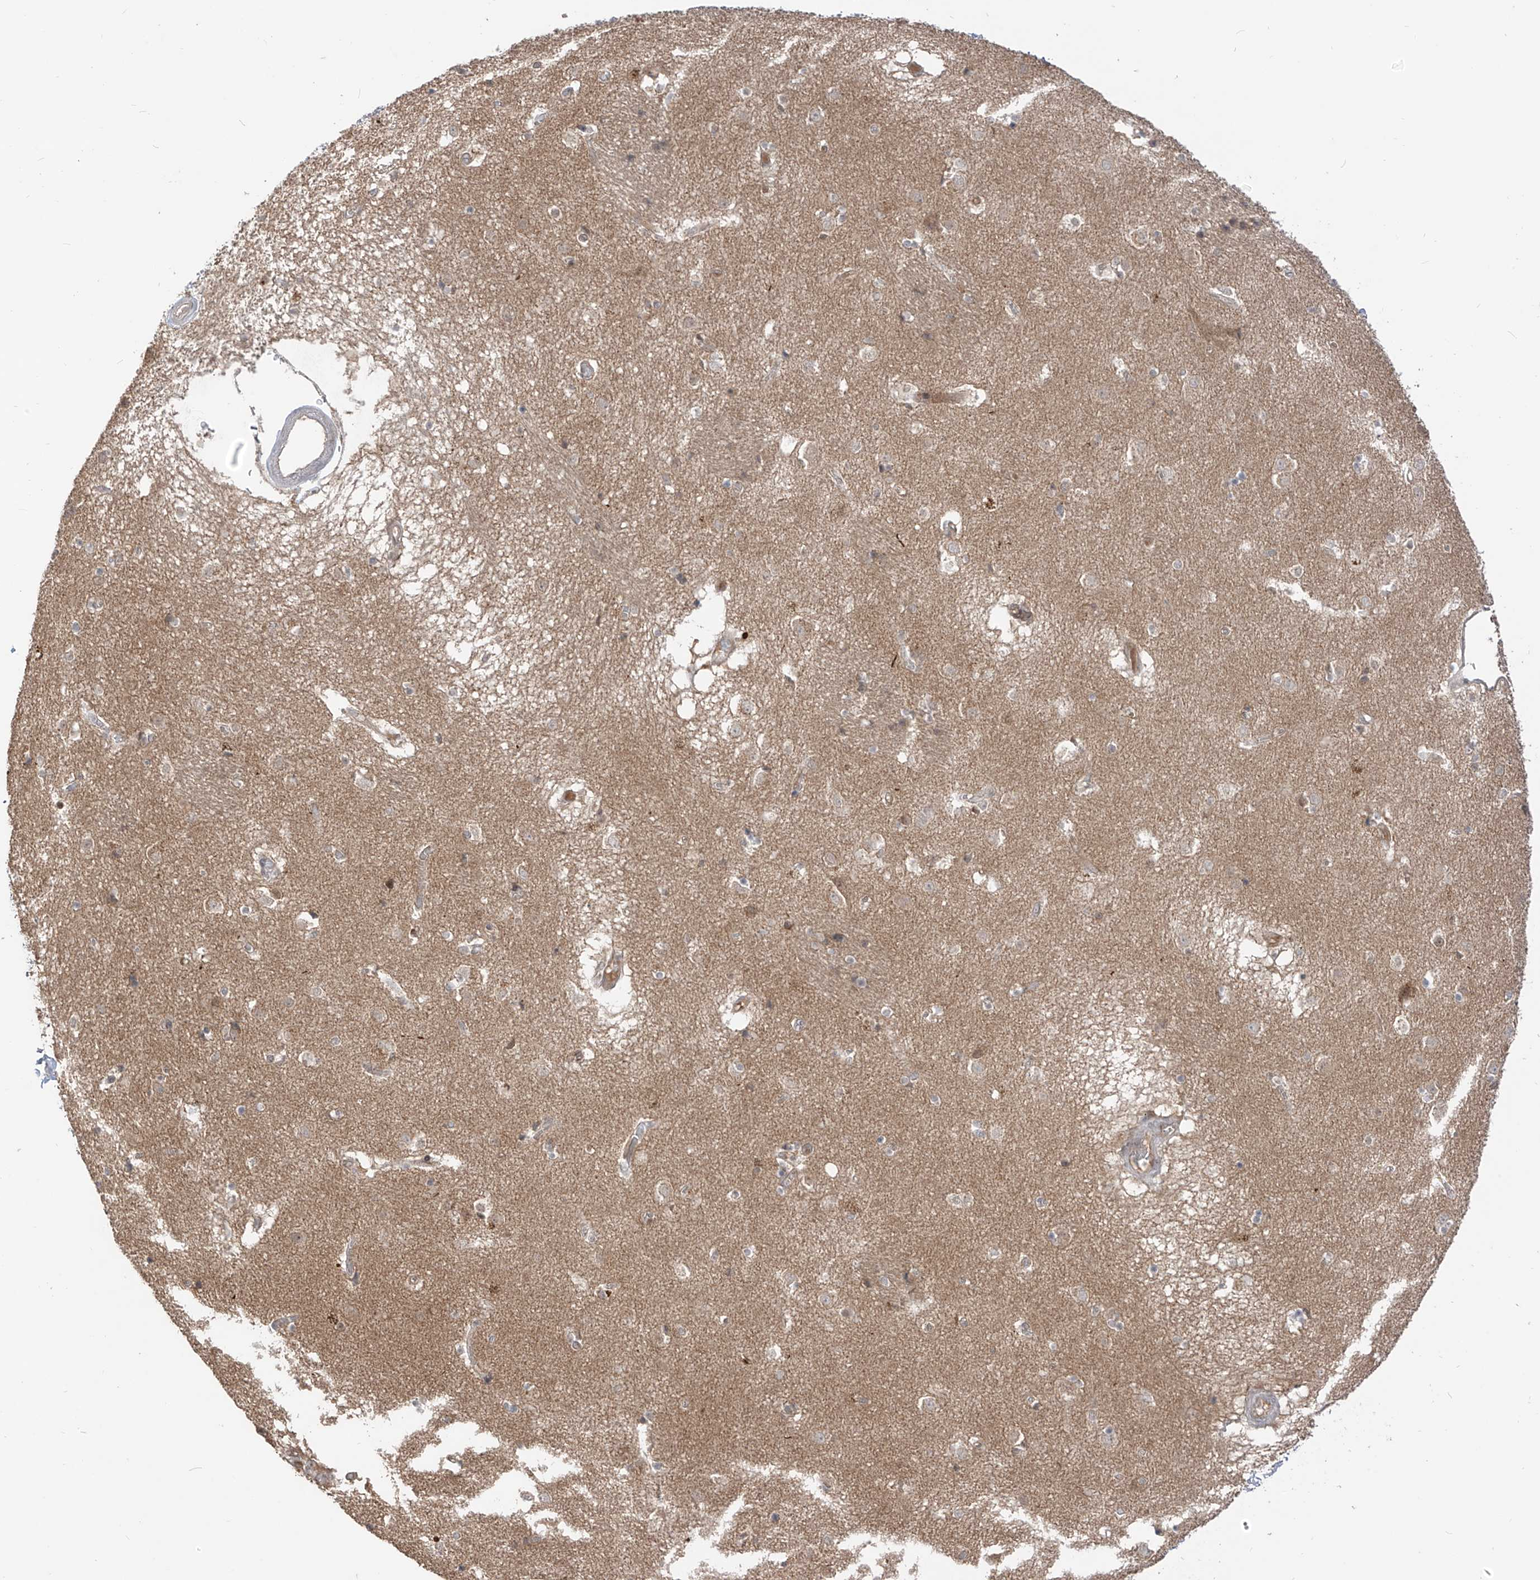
{"staining": {"intensity": "weak", "quantity": "25%-75%", "location": "cytoplasmic/membranous"}, "tissue": "caudate", "cell_type": "Glial cells", "image_type": "normal", "snomed": [{"axis": "morphology", "description": "Normal tissue, NOS"}, {"axis": "topography", "description": "Lateral ventricle wall"}], "caption": "High-magnification brightfield microscopy of unremarkable caudate stained with DAB (3,3'-diaminobenzidine) (brown) and counterstained with hematoxylin (blue). glial cells exhibit weak cytoplasmic/membranous expression is seen in approximately25%-75% of cells.", "gene": "MTUS2", "patient": {"sex": "male", "age": 70}}